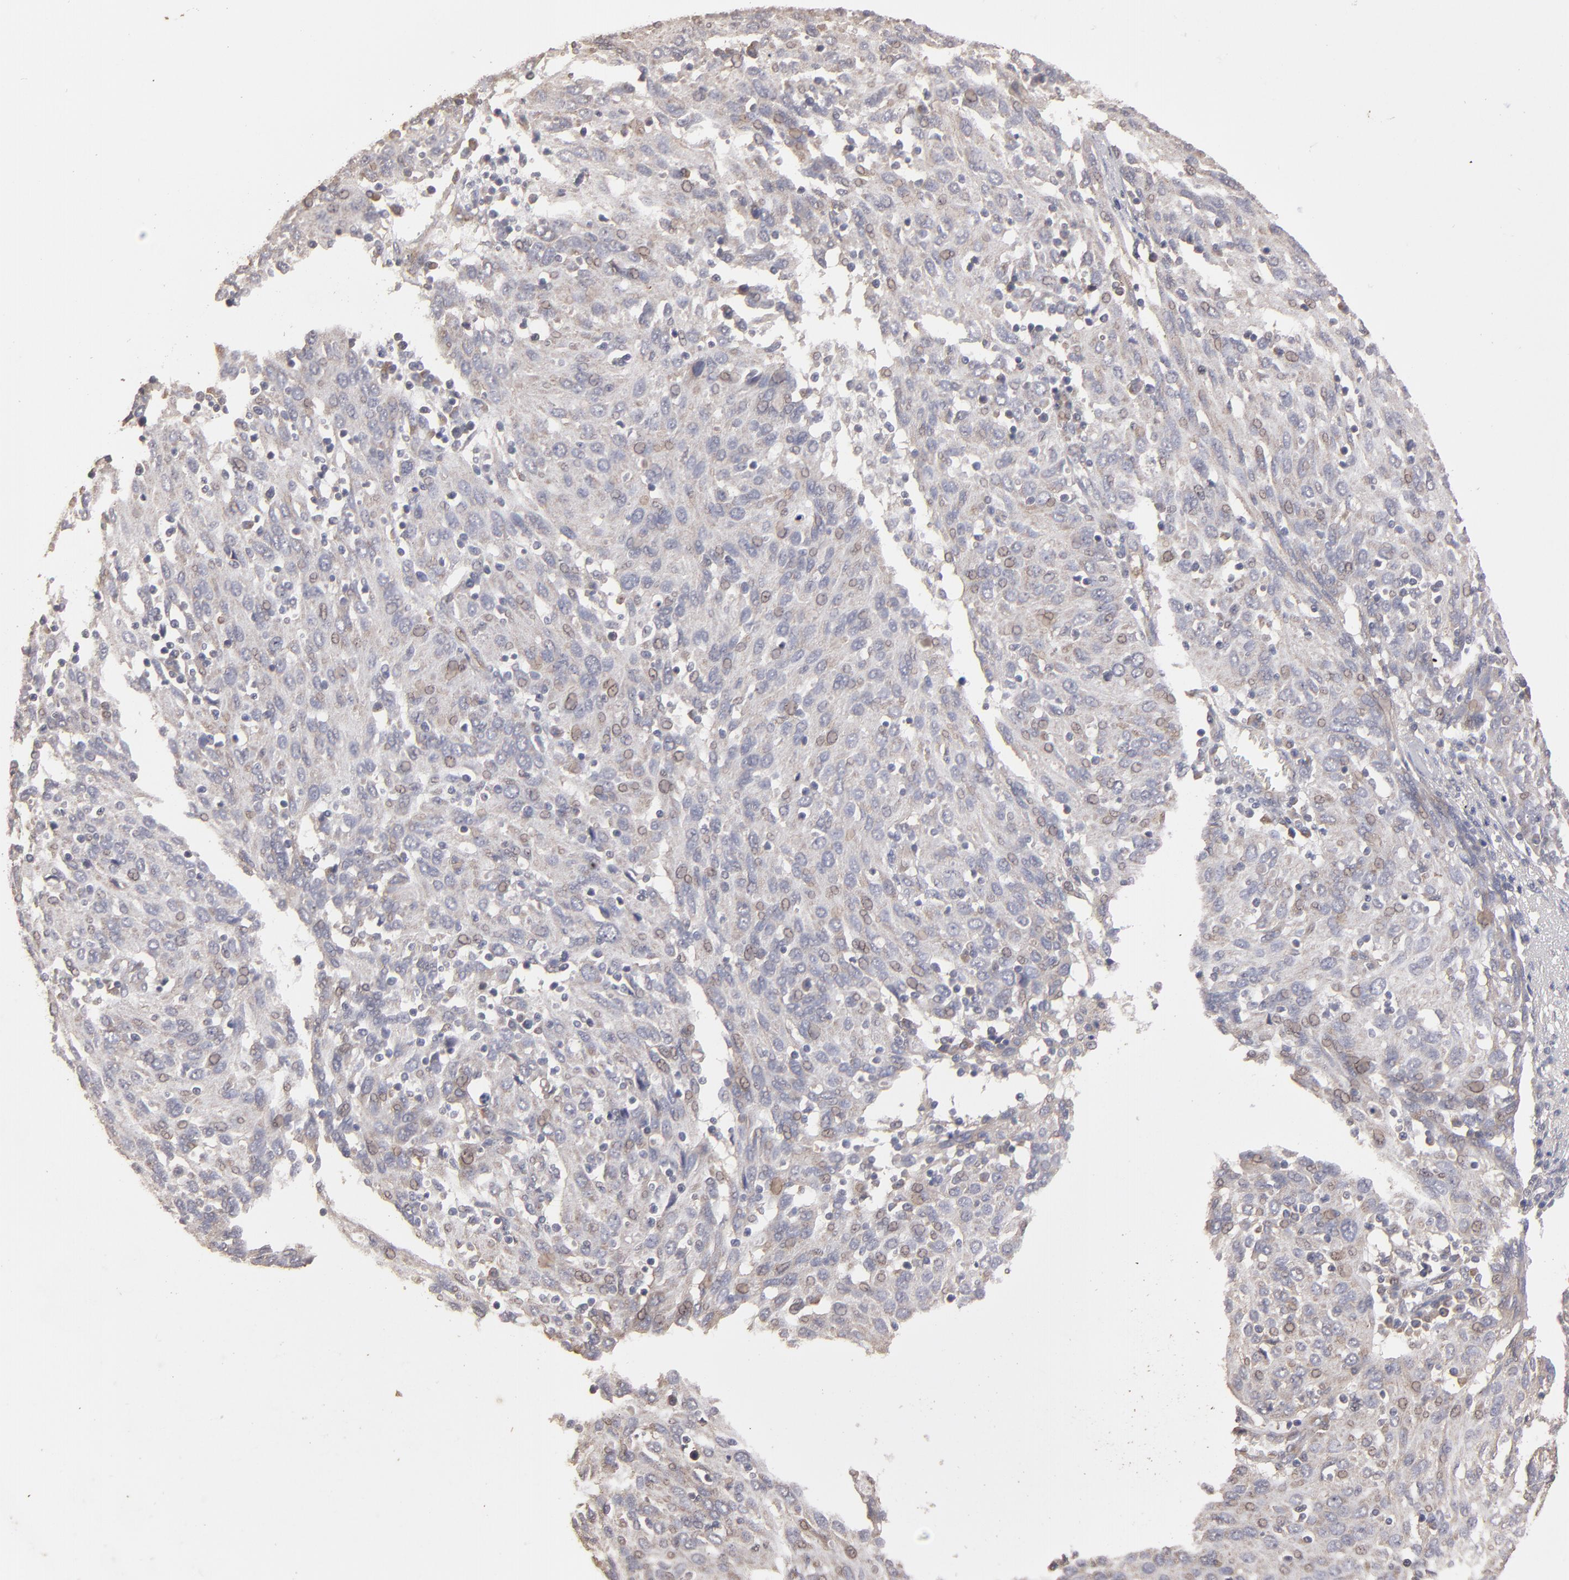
{"staining": {"intensity": "weak", "quantity": ">75%", "location": "cytoplasmic/membranous,nuclear"}, "tissue": "ovarian cancer", "cell_type": "Tumor cells", "image_type": "cancer", "snomed": [{"axis": "morphology", "description": "Carcinoma, endometroid"}, {"axis": "topography", "description": "Ovary"}], "caption": "Immunohistochemical staining of human ovarian cancer shows weak cytoplasmic/membranous and nuclear protein positivity in about >75% of tumor cells.", "gene": "MMP2", "patient": {"sex": "female", "age": 50}}